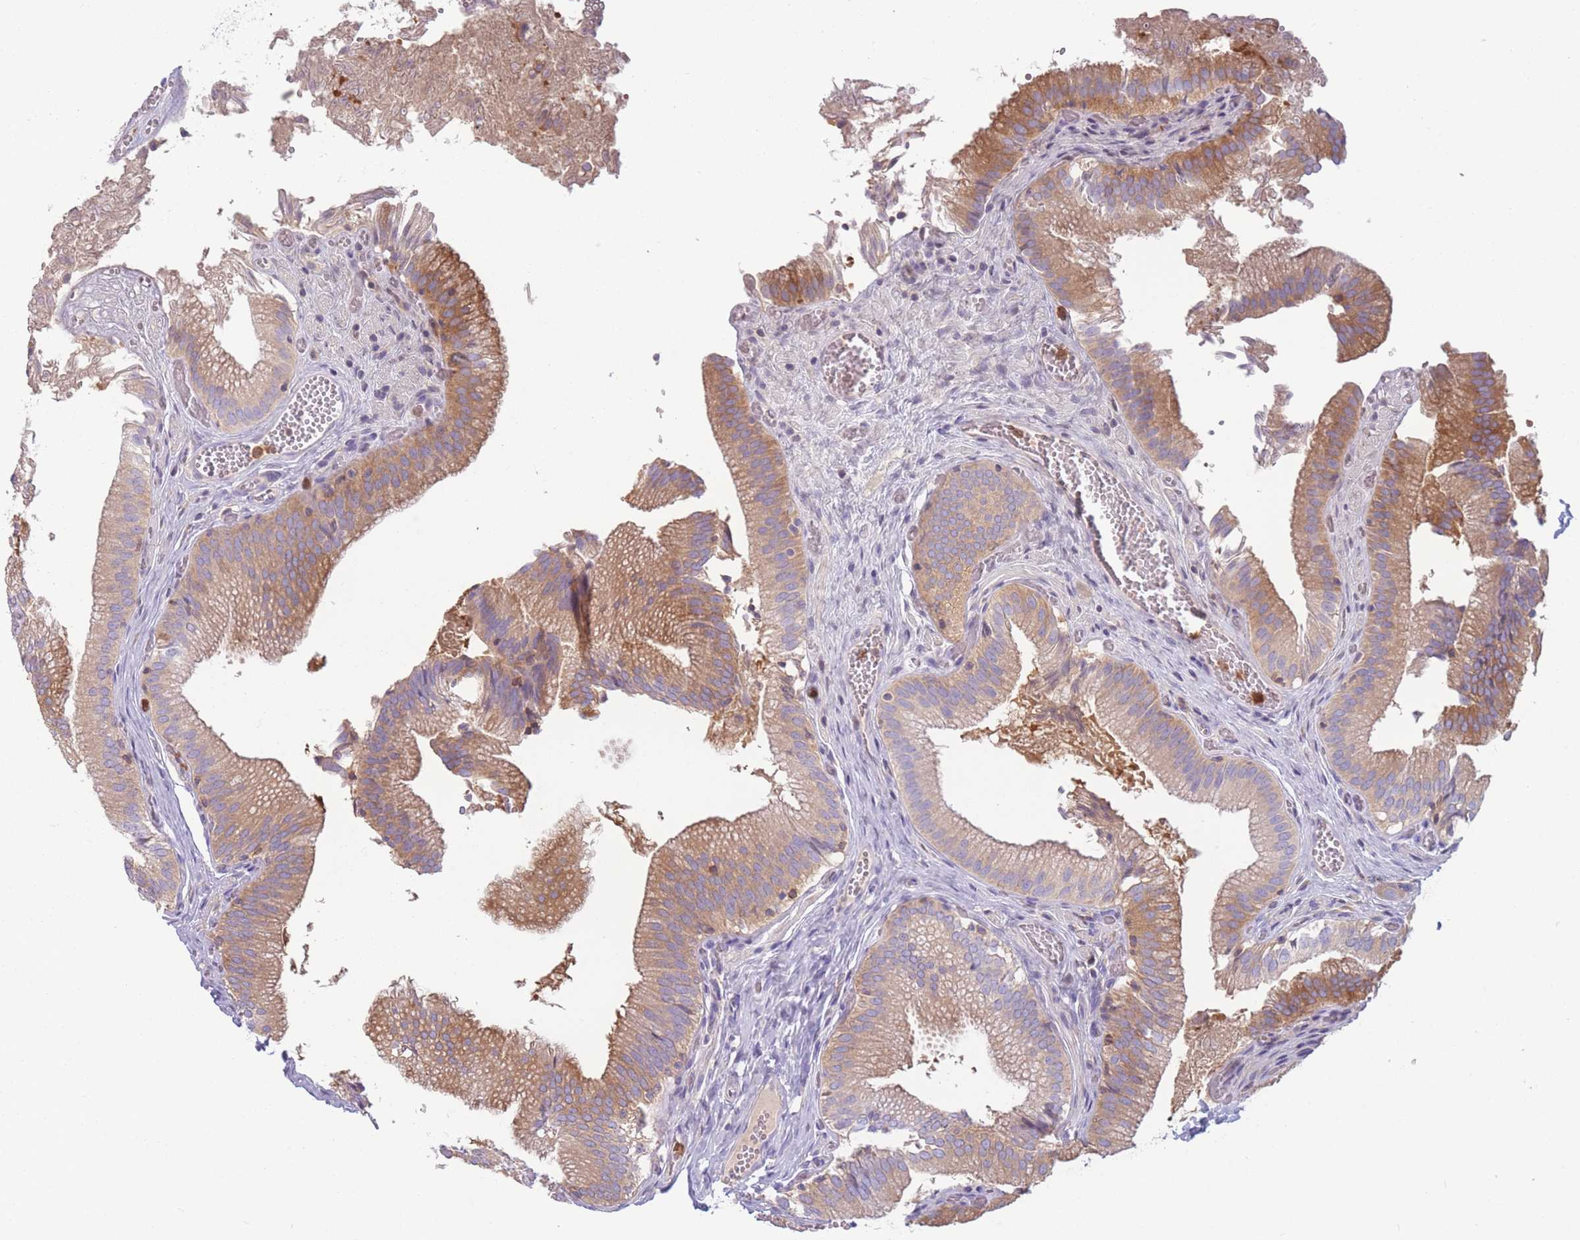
{"staining": {"intensity": "moderate", "quantity": ">75%", "location": "cytoplasmic/membranous"}, "tissue": "gallbladder", "cell_type": "Glandular cells", "image_type": "normal", "snomed": [{"axis": "morphology", "description": "Normal tissue, NOS"}, {"axis": "topography", "description": "Gallbladder"}, {"axis": "topography", "description": "Peripheral nerve tissue"}], "caption": "Unremarkable gallbladder exhibits moderate cytoplasmic/membranous expression in about >75% of glandular cells.", "gene": "ST3GAL4", "patient": {"sex": "male", "age": 17}}